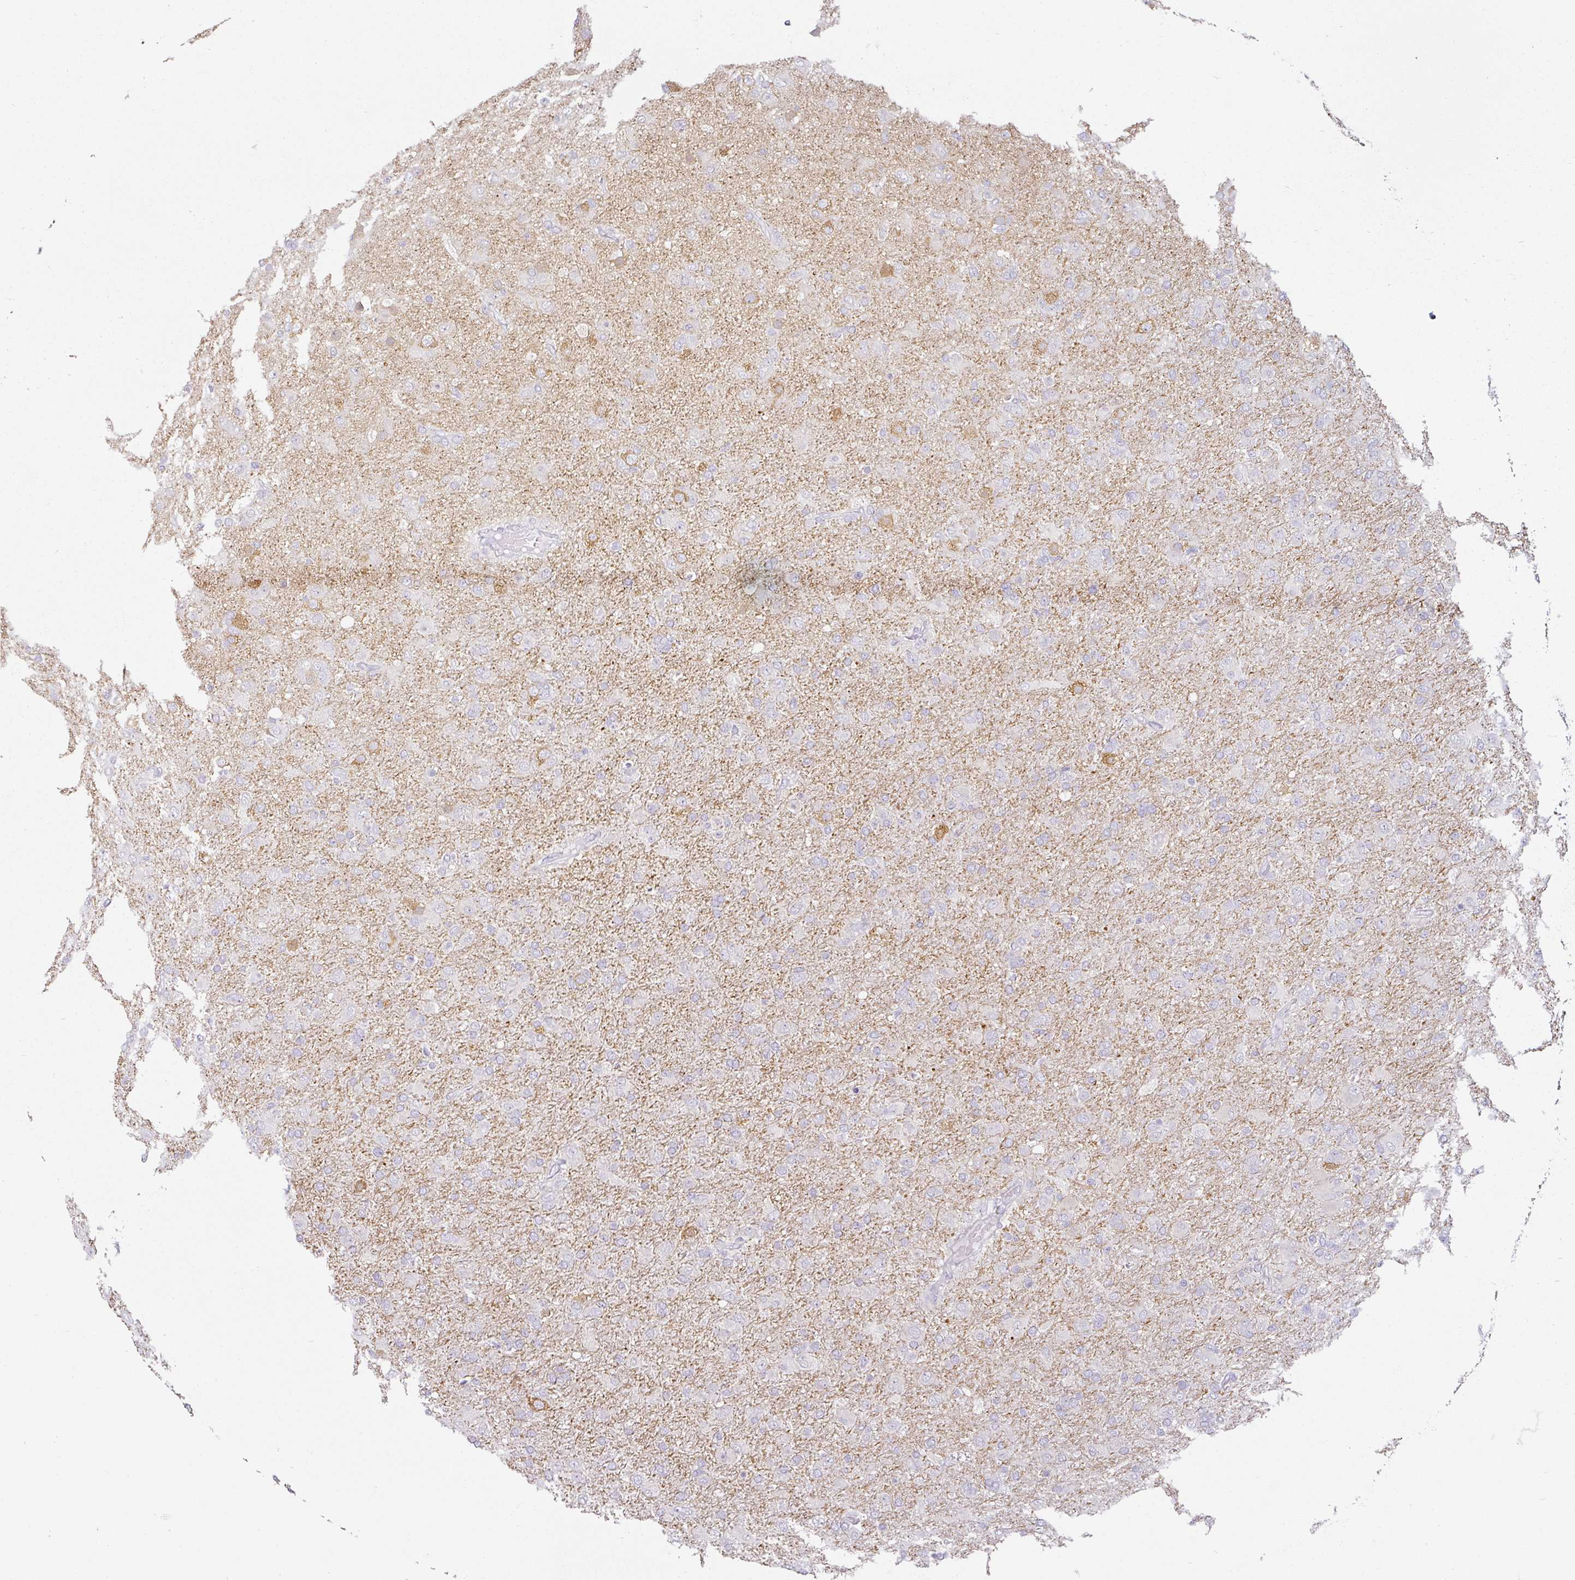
{"staining": {"intensity": "negative", "quantity": "none", "location": "none"}, "tissue": "glioma", "cell_type": "Tumor cells", "image_type": "cancer", "snomed": [{"axis": "morphology", "description": "Glioma, malignant, Low grade"}, {"axis": "topography", "description": "Brain"}], "caption": "Immunohistochemistry image of glioma stained for a protein (brown), which shows no positivity in tumor cells.", "gene": "CAP2", "patient": {"sex": "male", "age": 65}}